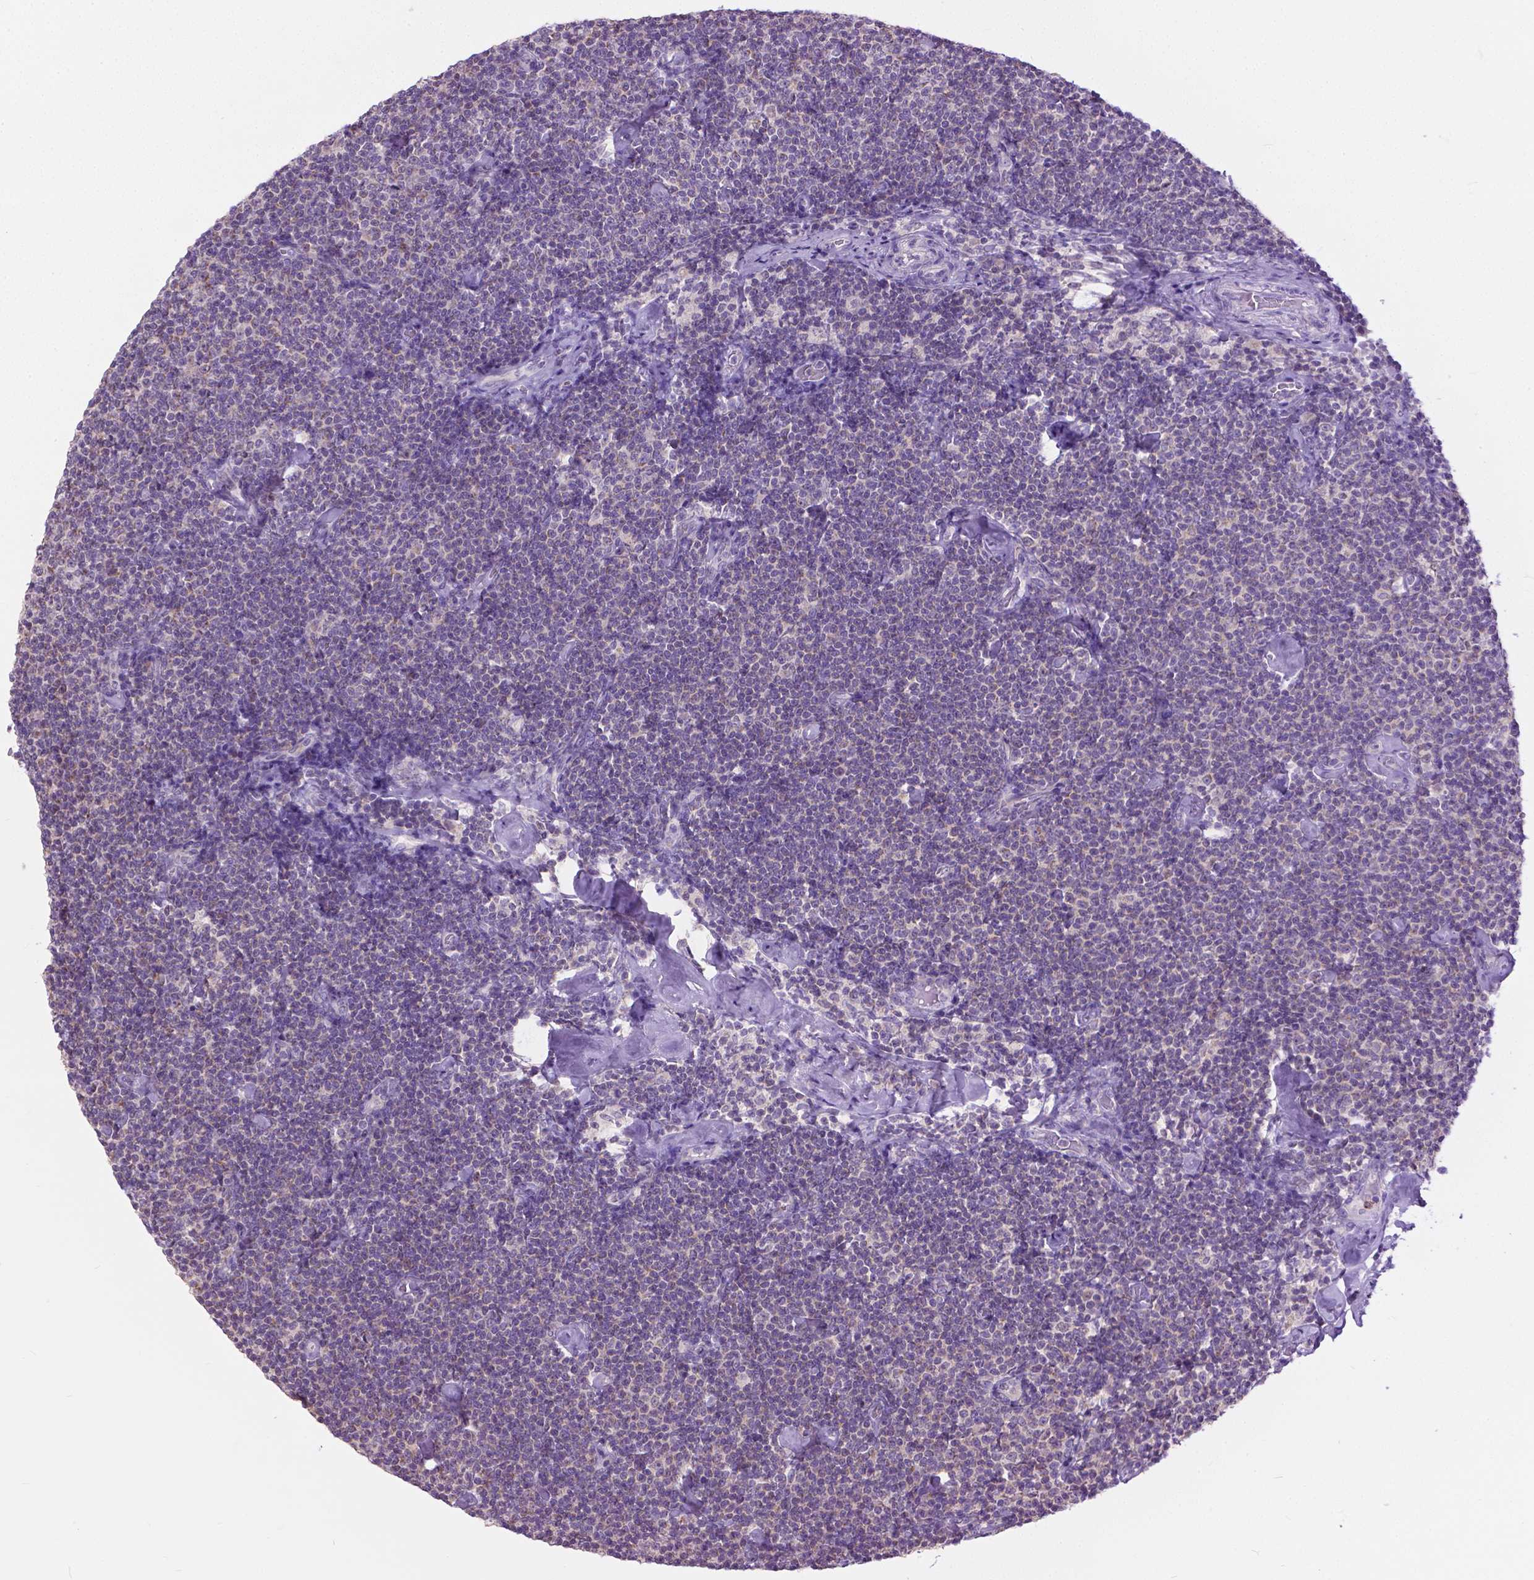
{"staining": {"intensity": "negative", "quantity": "none", "location": "none"}, "tissue": "lymphoma", "cell_type": "Tumor cells", "image_type": "cancer", "snomed": [{"axis": "morphology", "description": "Malignant lymphoma, non-Hodgkin's type, Low grade"}, {"axis": "topography", "description": "Lymph node"}], "caption": "Human low-grade malignant lymphoma, non-Hodgkin's type stained for a protein using immunohistochemistry demonstrates no staining in tumor cells.", "gene": "TTC9B", "patient": {"sex": "male", "age": 81}}